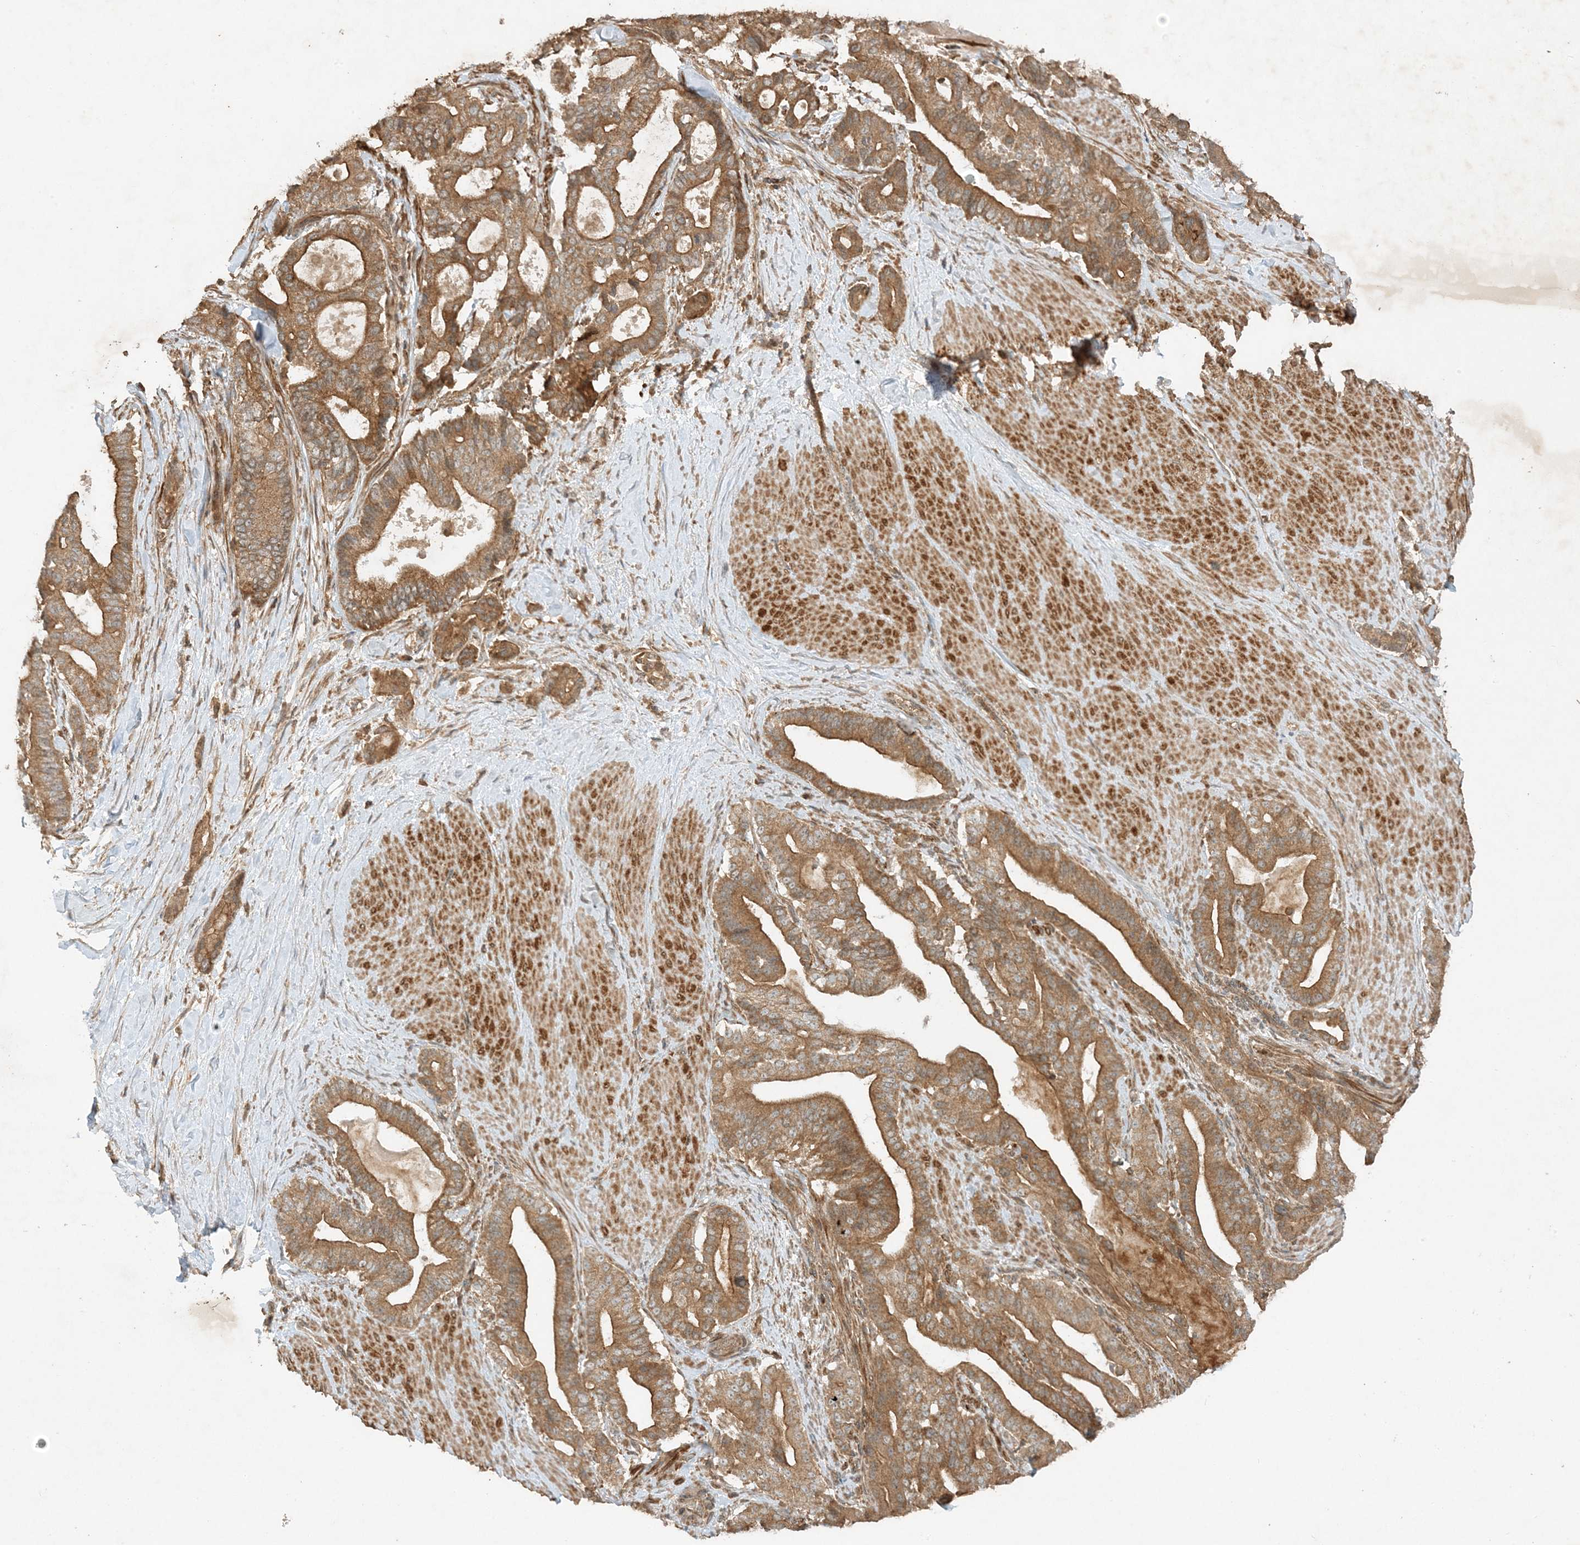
{"staining": {"intensity": "moderate", "quantity": ">75%", "location": "cytoplasmic/membranous"}, "tissue": "pancreatic cancer", "cell_type": "Tumor cells", "image_type": "cancer", "snomed": [{"axis": "morphology", "description": "Adenocarcinoma, NOS"}, {"axis": "topography", "description": "Pancreas"}], "caption": "Immunohistochemical staining of human pancreatic cancer (adenocarcinoma) displays medium levels of moderate cytoplasmic/membranous protein staining in about >75% of tumor cells.", "gene": "XRN1", "patient": {"sex": "male", "age": 63}}